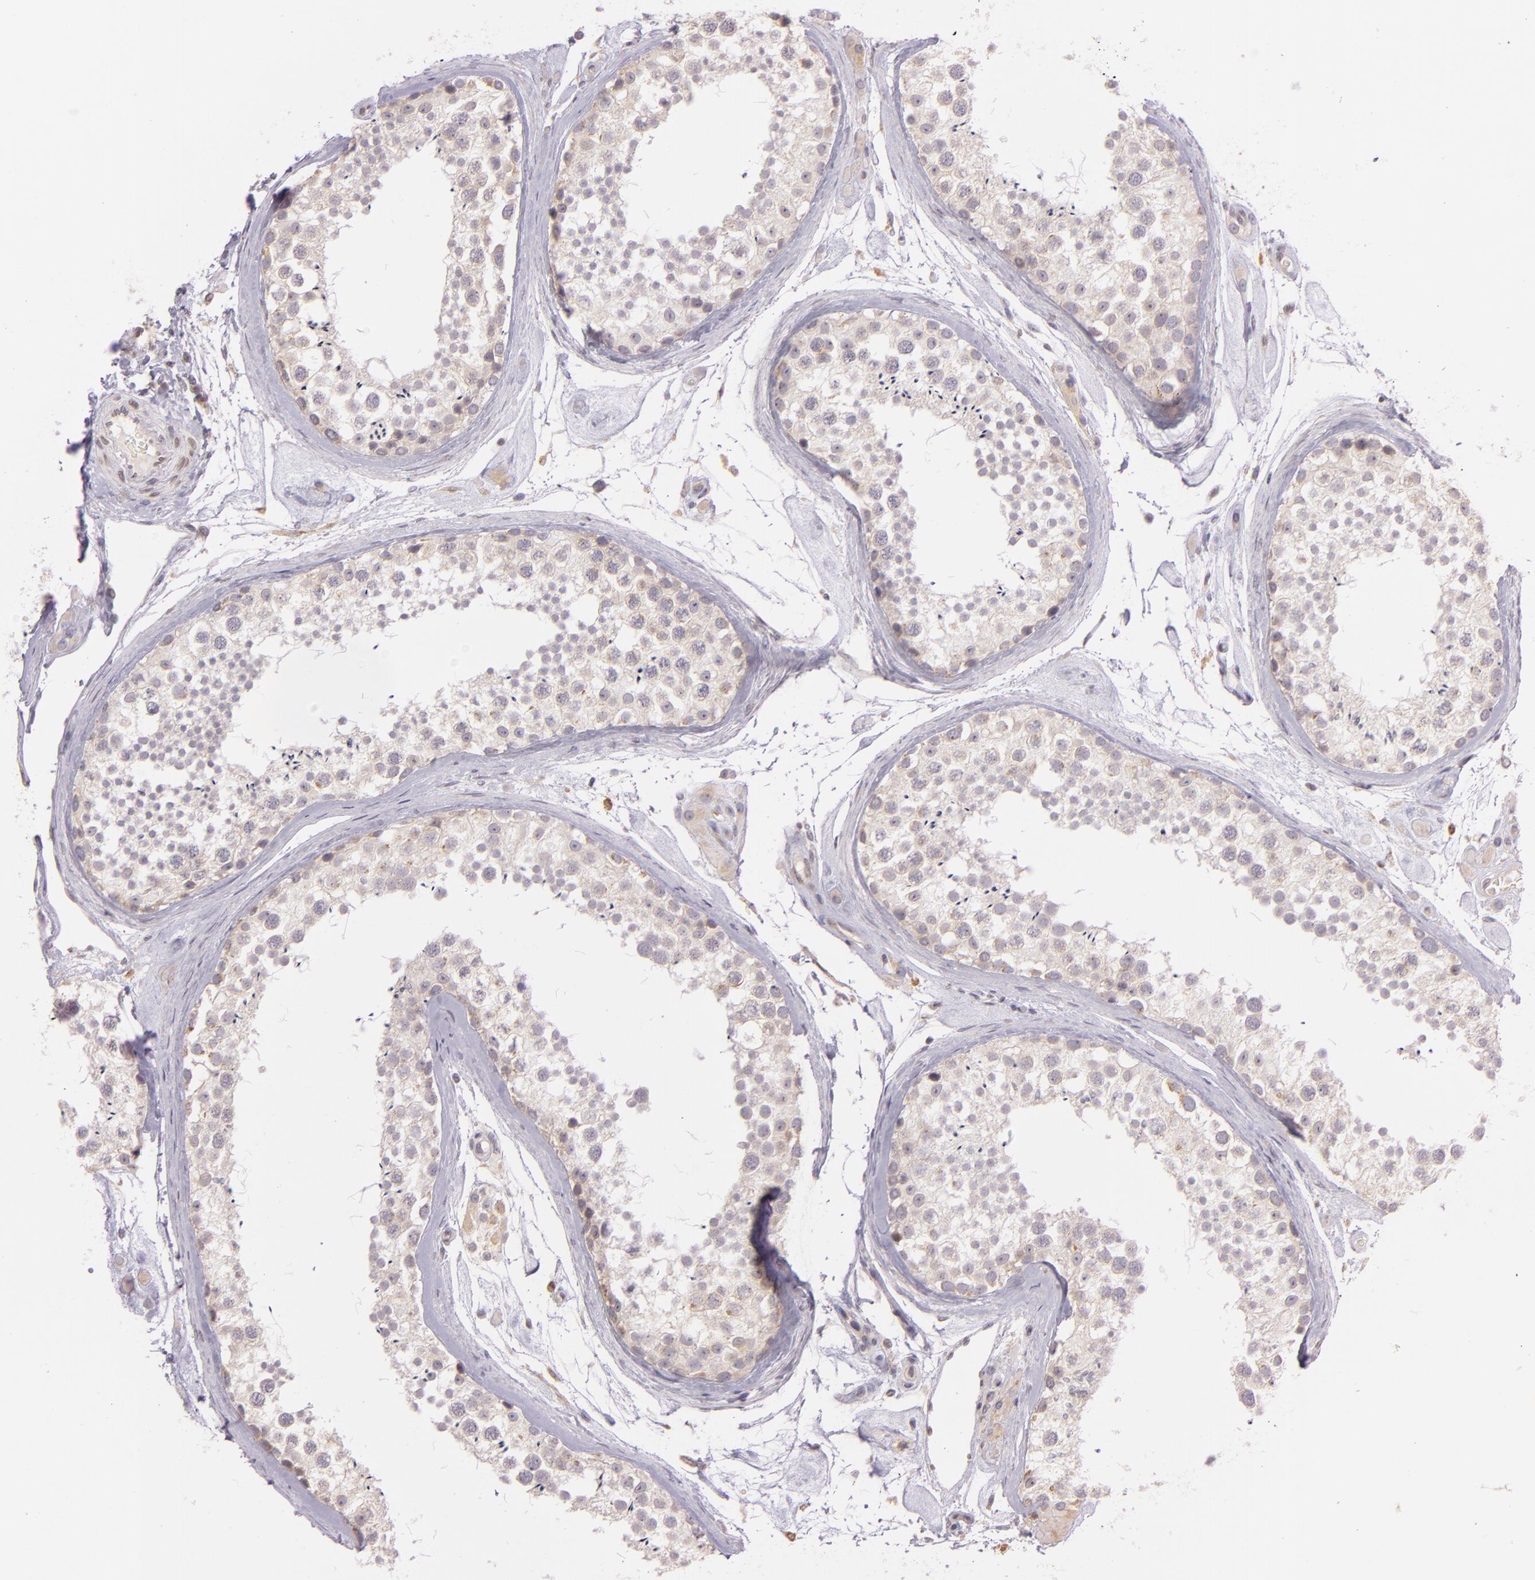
{"staining": {"intensity": "weak", "quantity": ">75%", "location": "cytoplasmic/membranous"}, "tissue": "testis", "cell_type": "Cells in seminiferous ducts", "image_type": "normal", "snomed": [{"axis": "morphology", "description": "Normal tissue, NOS"}, {"axis": "topography", "description": "Testis"}], "caption": "Immunohistochemical staining of normal testis exhibits low levels of weak cytoplasmic/membranous expression in approximately >75% of cells in seminiferous ducts.", "gene": "LGMN", "patient": {"sex": "male", "age": 46}}